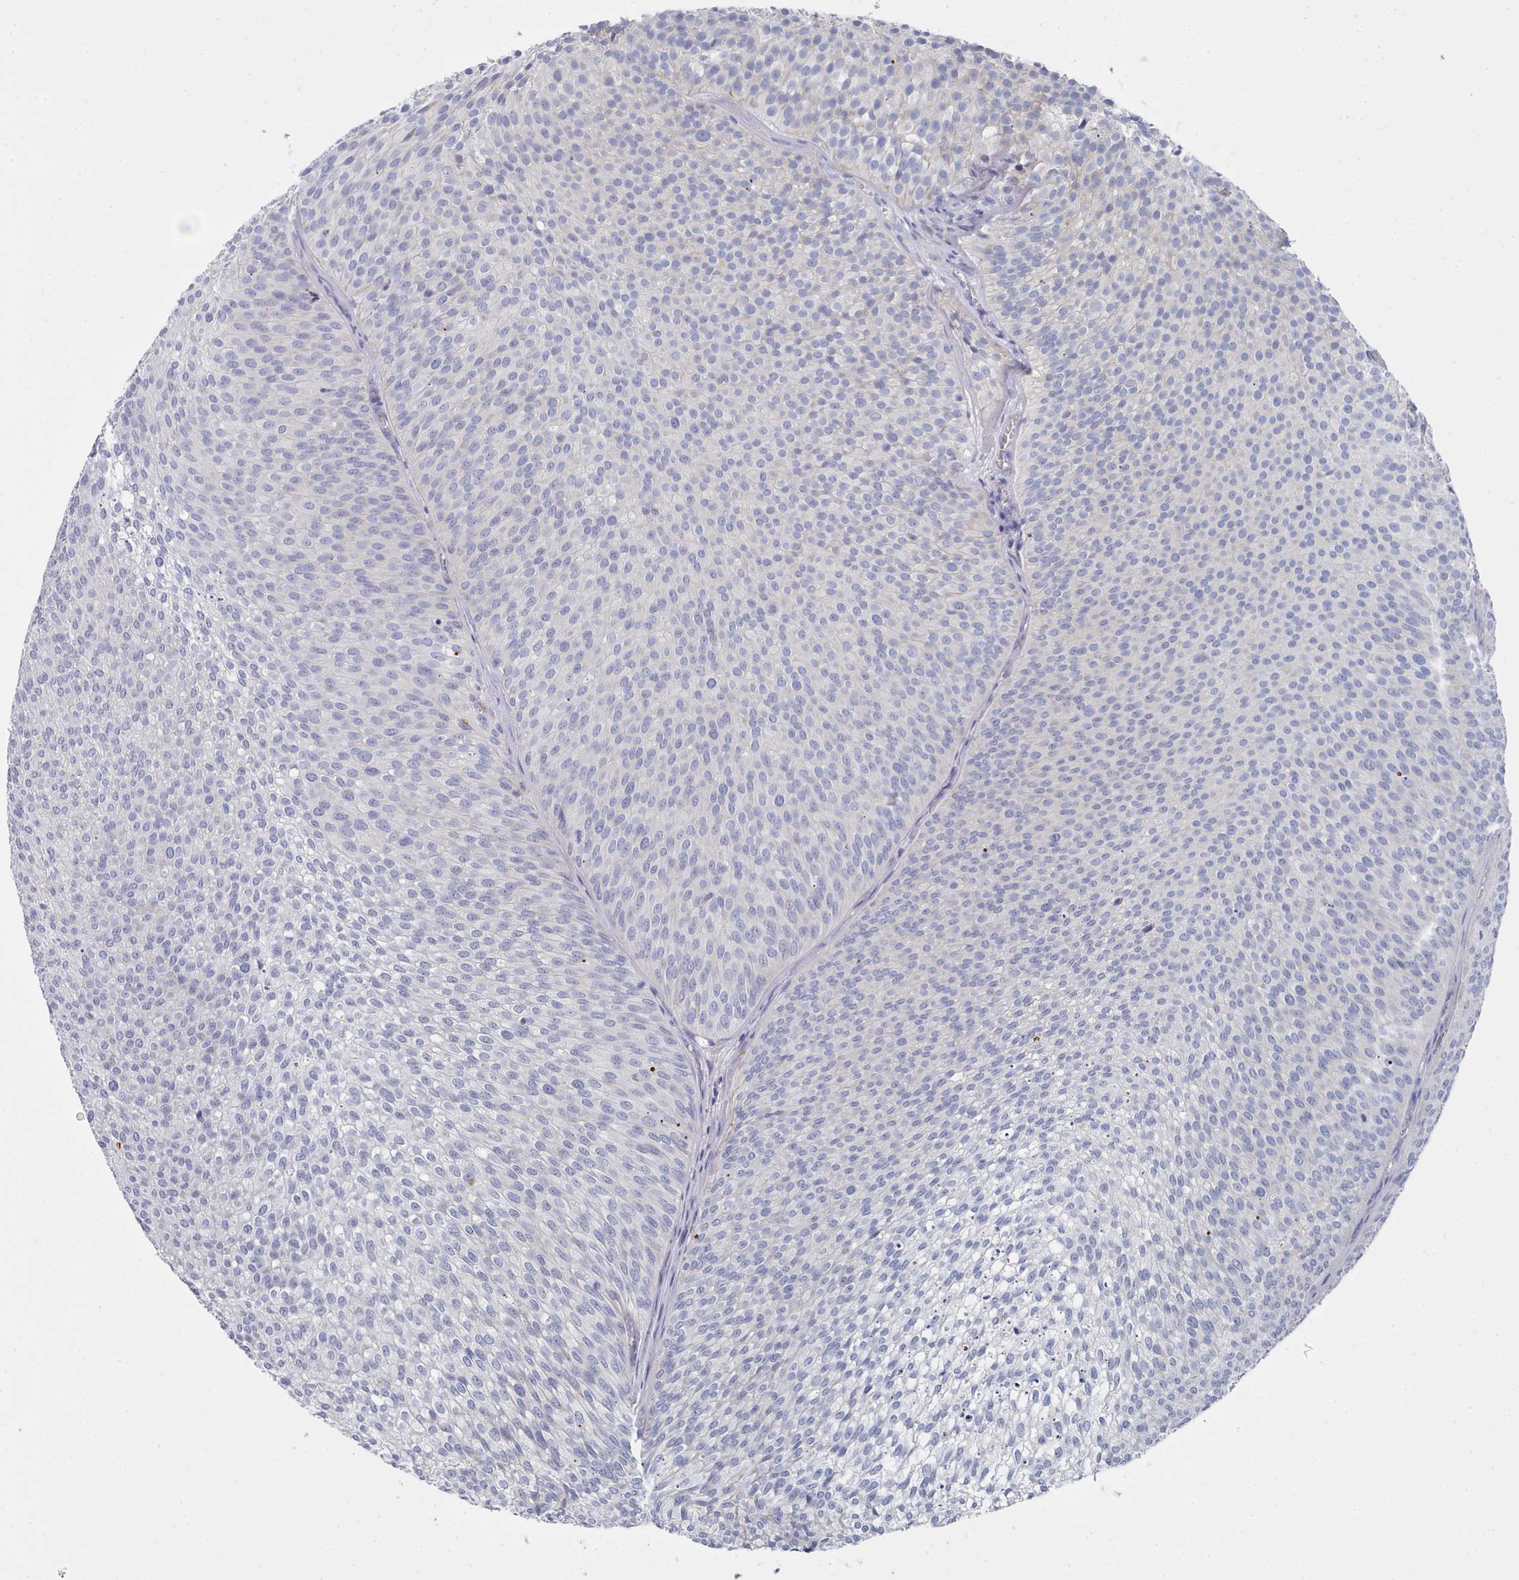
{"staining": {"intensity": "negative", "quantity": "none", "location": "none"}, "tissue": "urothelial cancer", "cell_type": "Tumor cells", "image_type": "cancer", "snomed": [{"axis": "morphology", "description": "Urothelial carcinoma, Low grade"}, {"axis": "topography", "description": "Urinary bladder"}], "caption": "Tumor cells are negative for protein expression in human low-grade urothelial carcinoma. Nuclei are stained in blue.", "gene": "PDE4C", "patient": {"sex": "male", "age": 91}}